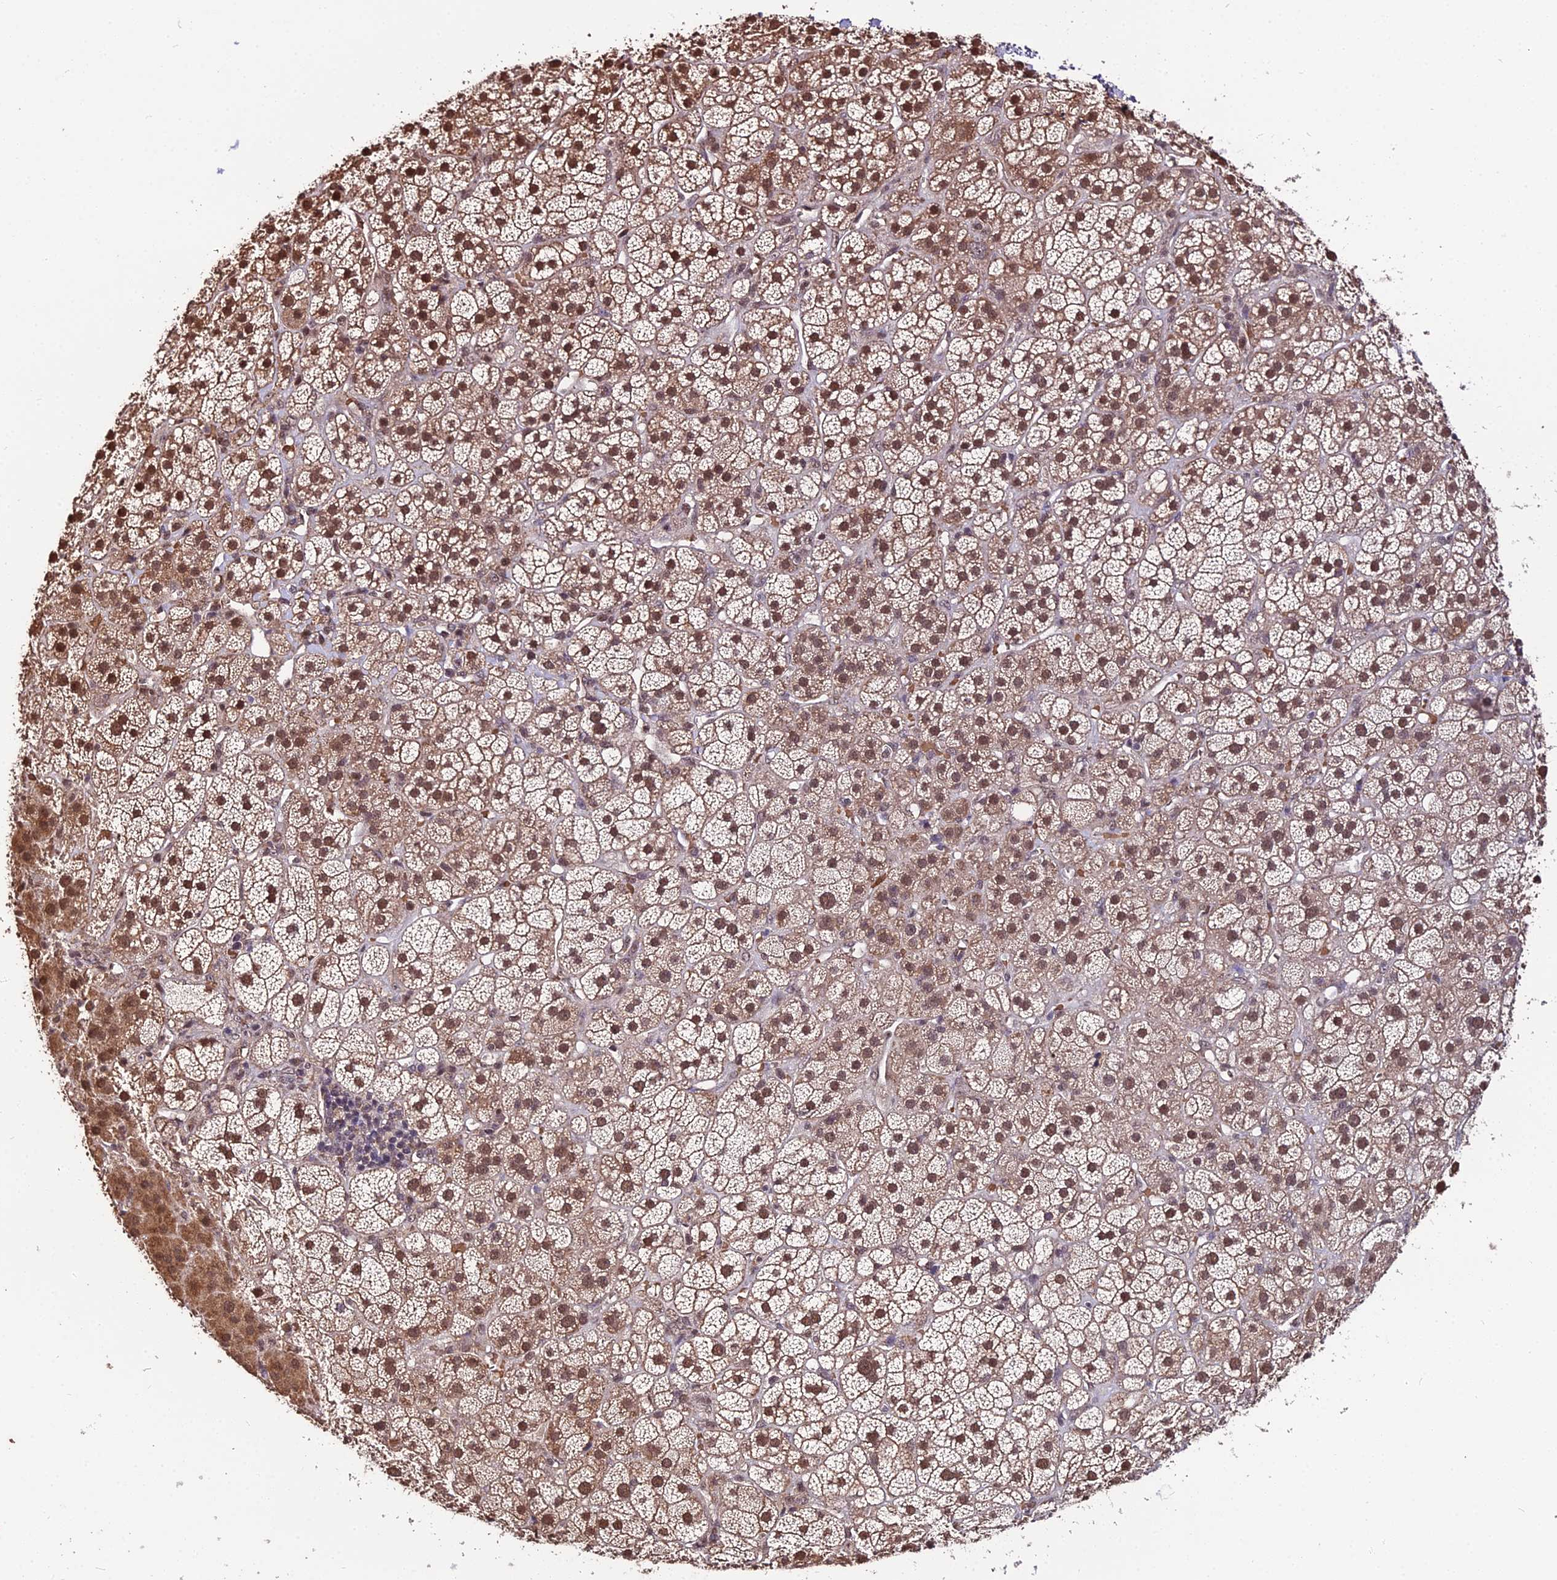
{"staining": {"intensity": "moderate", "quantity": "25%-75%", "location": "cytoplasmic/membranous,nuclear"}, "tissue": "adrenal gland", "cell_type": "Glandular cells", "image_type": "normal", "snomed": [{"axis": "morphology", "description": "Normal tissue, NOS"}, {"axis": "topography", "description": "Adrenal gland"}], "caption": "Adrenal gland stained with a brown dye exhibits moderate cytoplasmic/membranous,nuclear positive staining in approximately 25%-75% of glandular cells.", "gene": "ZDBF2", "patient": {"sex": "female", "age": 70}}